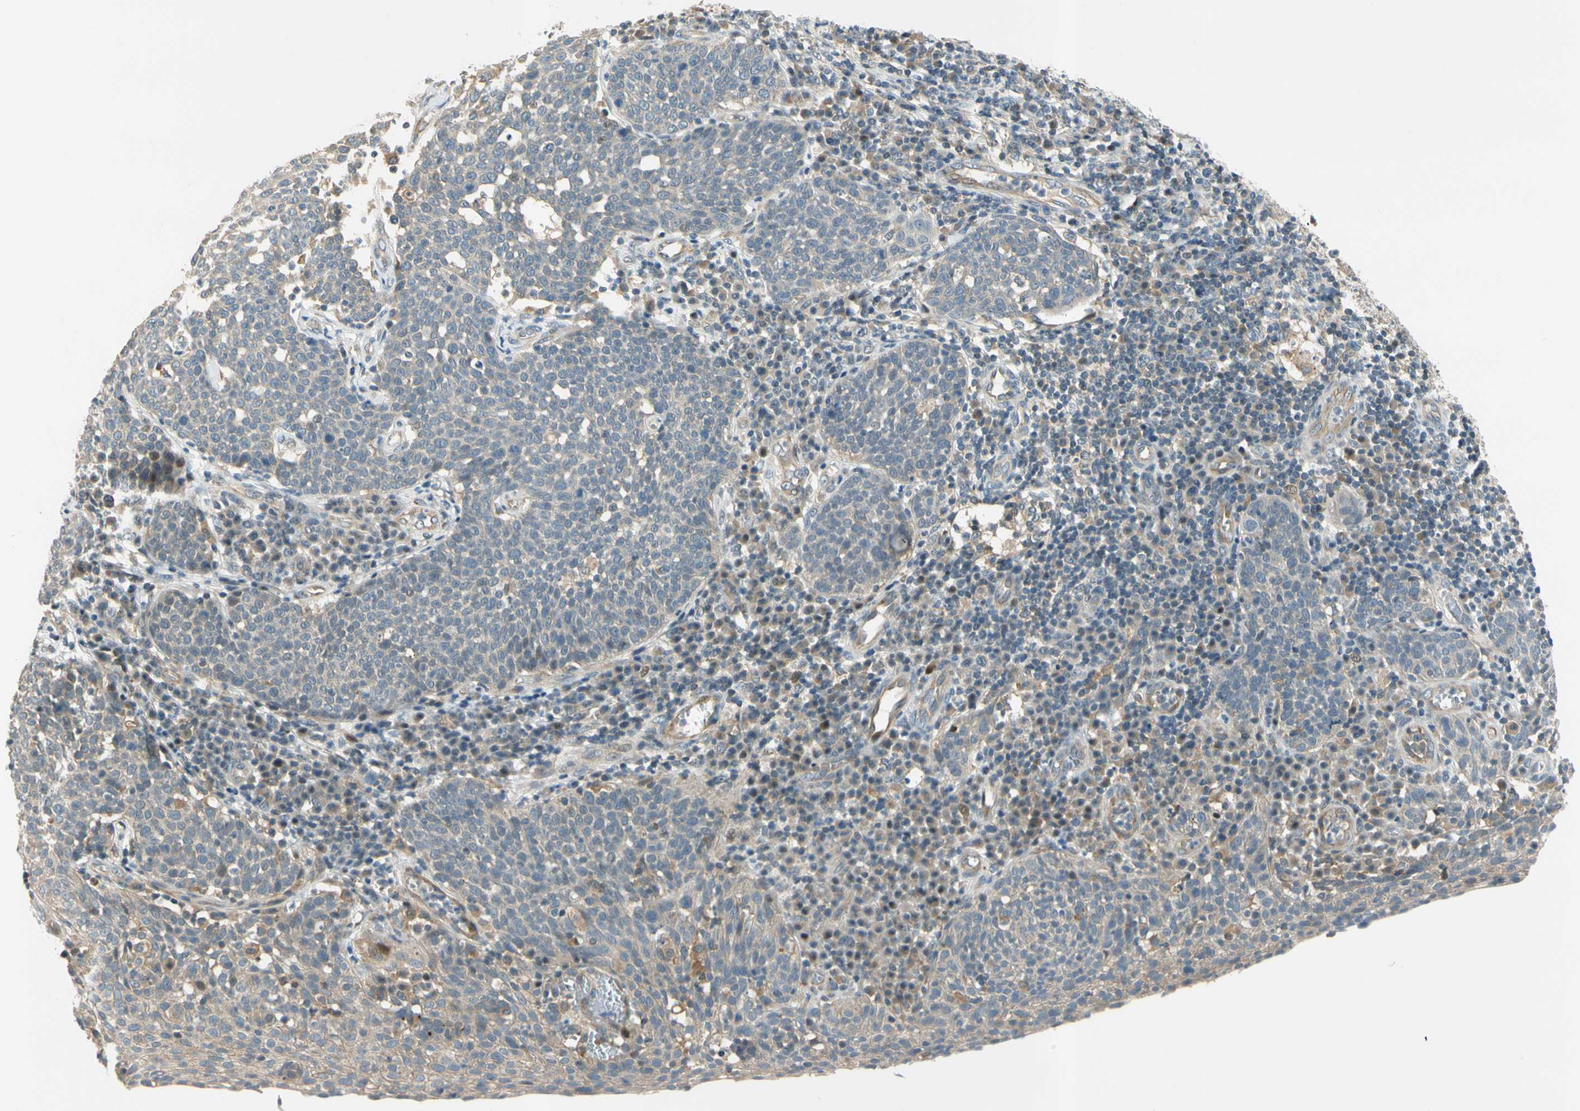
{"staining": {"intensity": "weak", "quantity": "25%-75%", "location": "cytoplasmic/membranous"}, "tissue": "cervical cancer", "cell_type": "Tumor cells", "image_type": "cancer", "snomed": [{"axis": "morphology", "description": "Squamous cell carcinoma, NOS"}, {"axis": "topography", "description": "Cervix"}], "caption": "A brown stain labels weak cytoplasmic/membranous staining of a protein in human cervical cancer (squamous cell carcinoma) tumor cells.", "gene": "GATD1", "patient": {"sex": "female", "age": 34}}